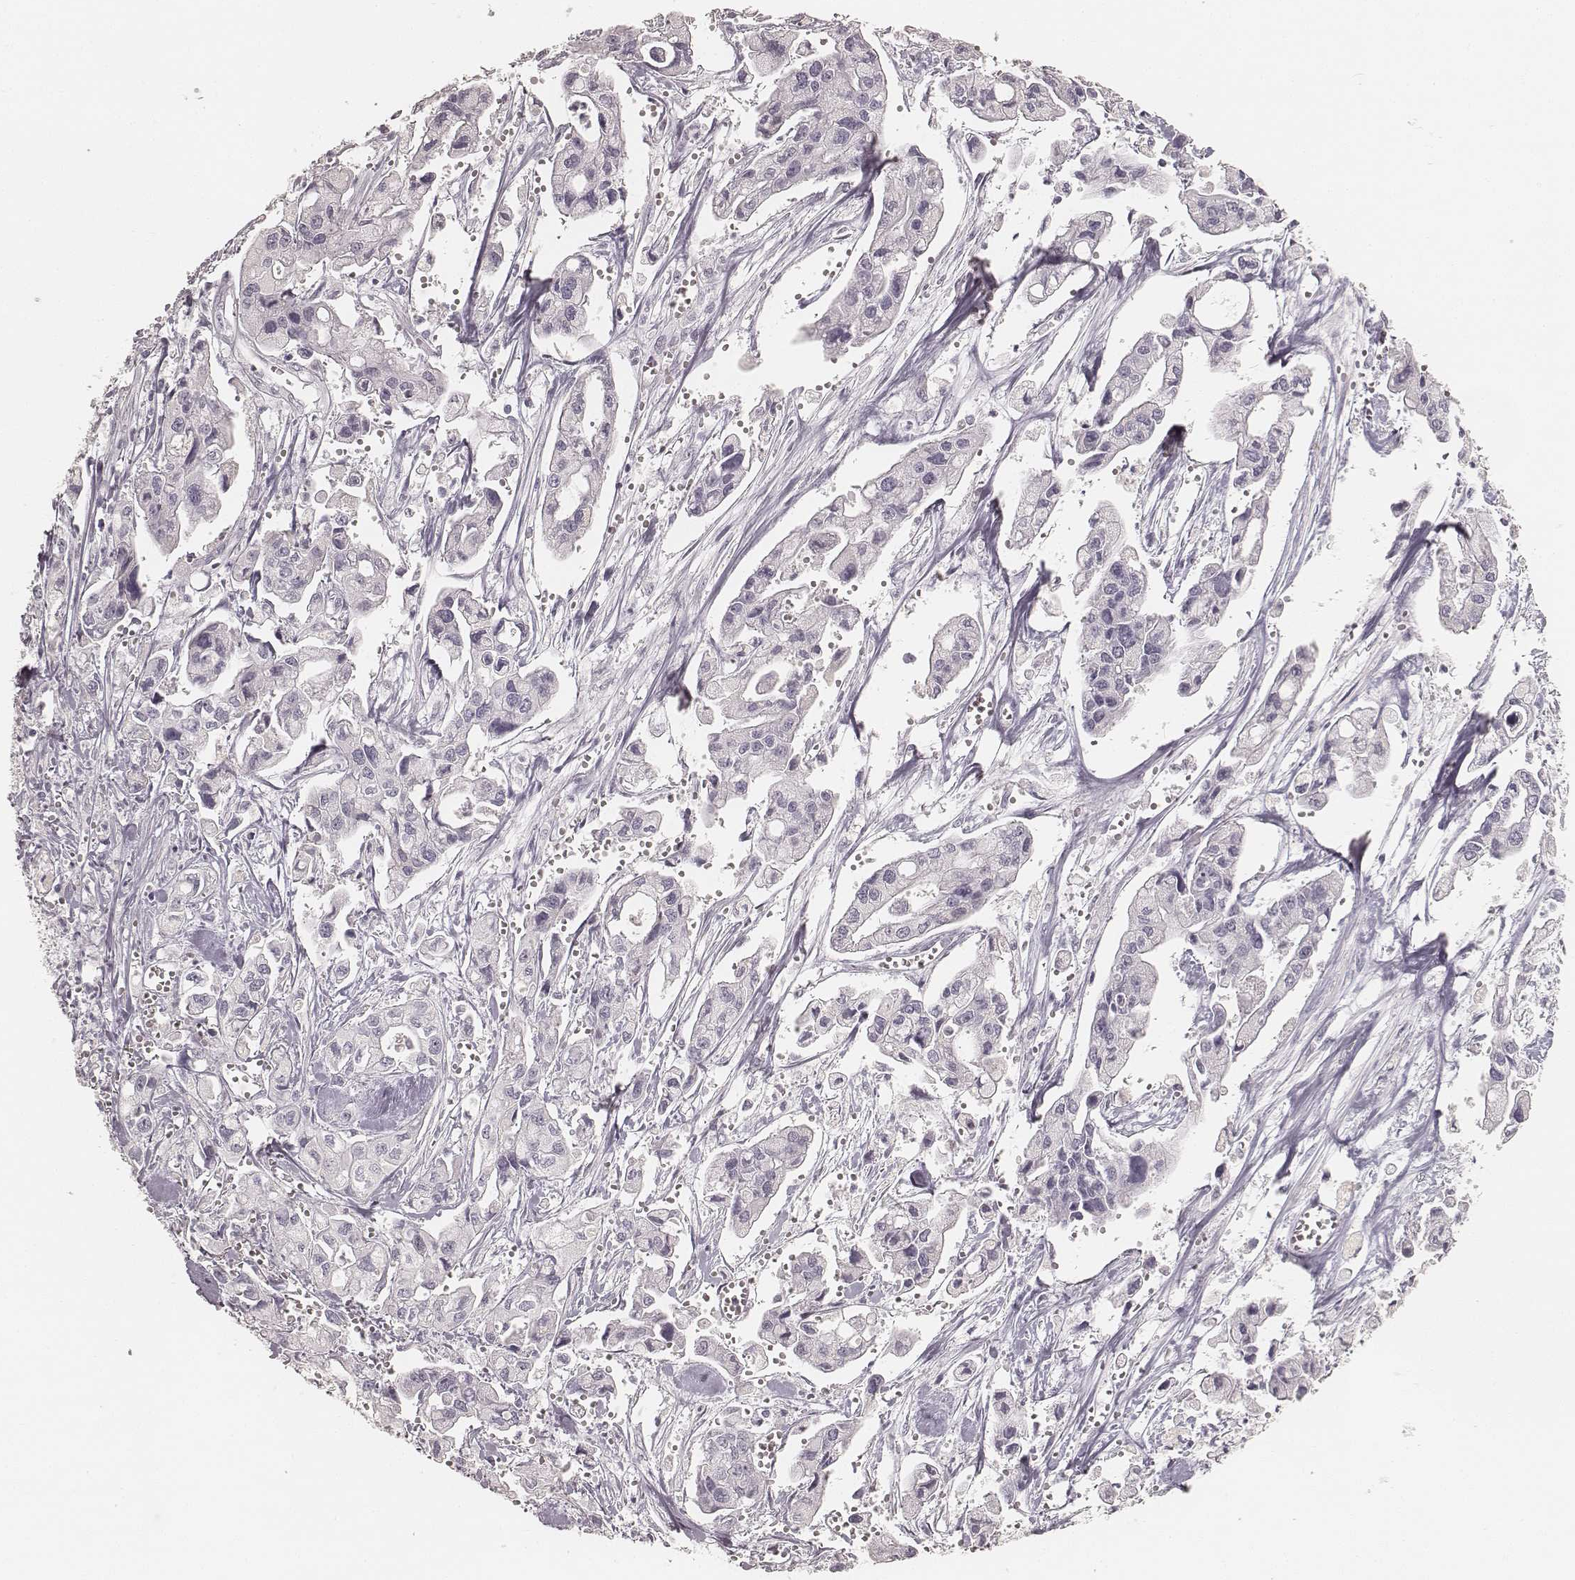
{"staining": {"intensity": "negative", "quantity": "none", "location": "none"}, "tissue": "pancreatic cancer", "cell_type": "Tumor cells", "image_type": "cancer", "snomed": [{"axis": "morphology", "description": "Adenocarcinoma, NOS"}, {"axis": "topography", "description": "Pancreas"}], "caption": "DAB immunohistochemical staining of human pancreatic cancer reveals no significant expression in tumor cells.", "gene": "KRT72", "patient": {"sex": "male", "age": 70}}